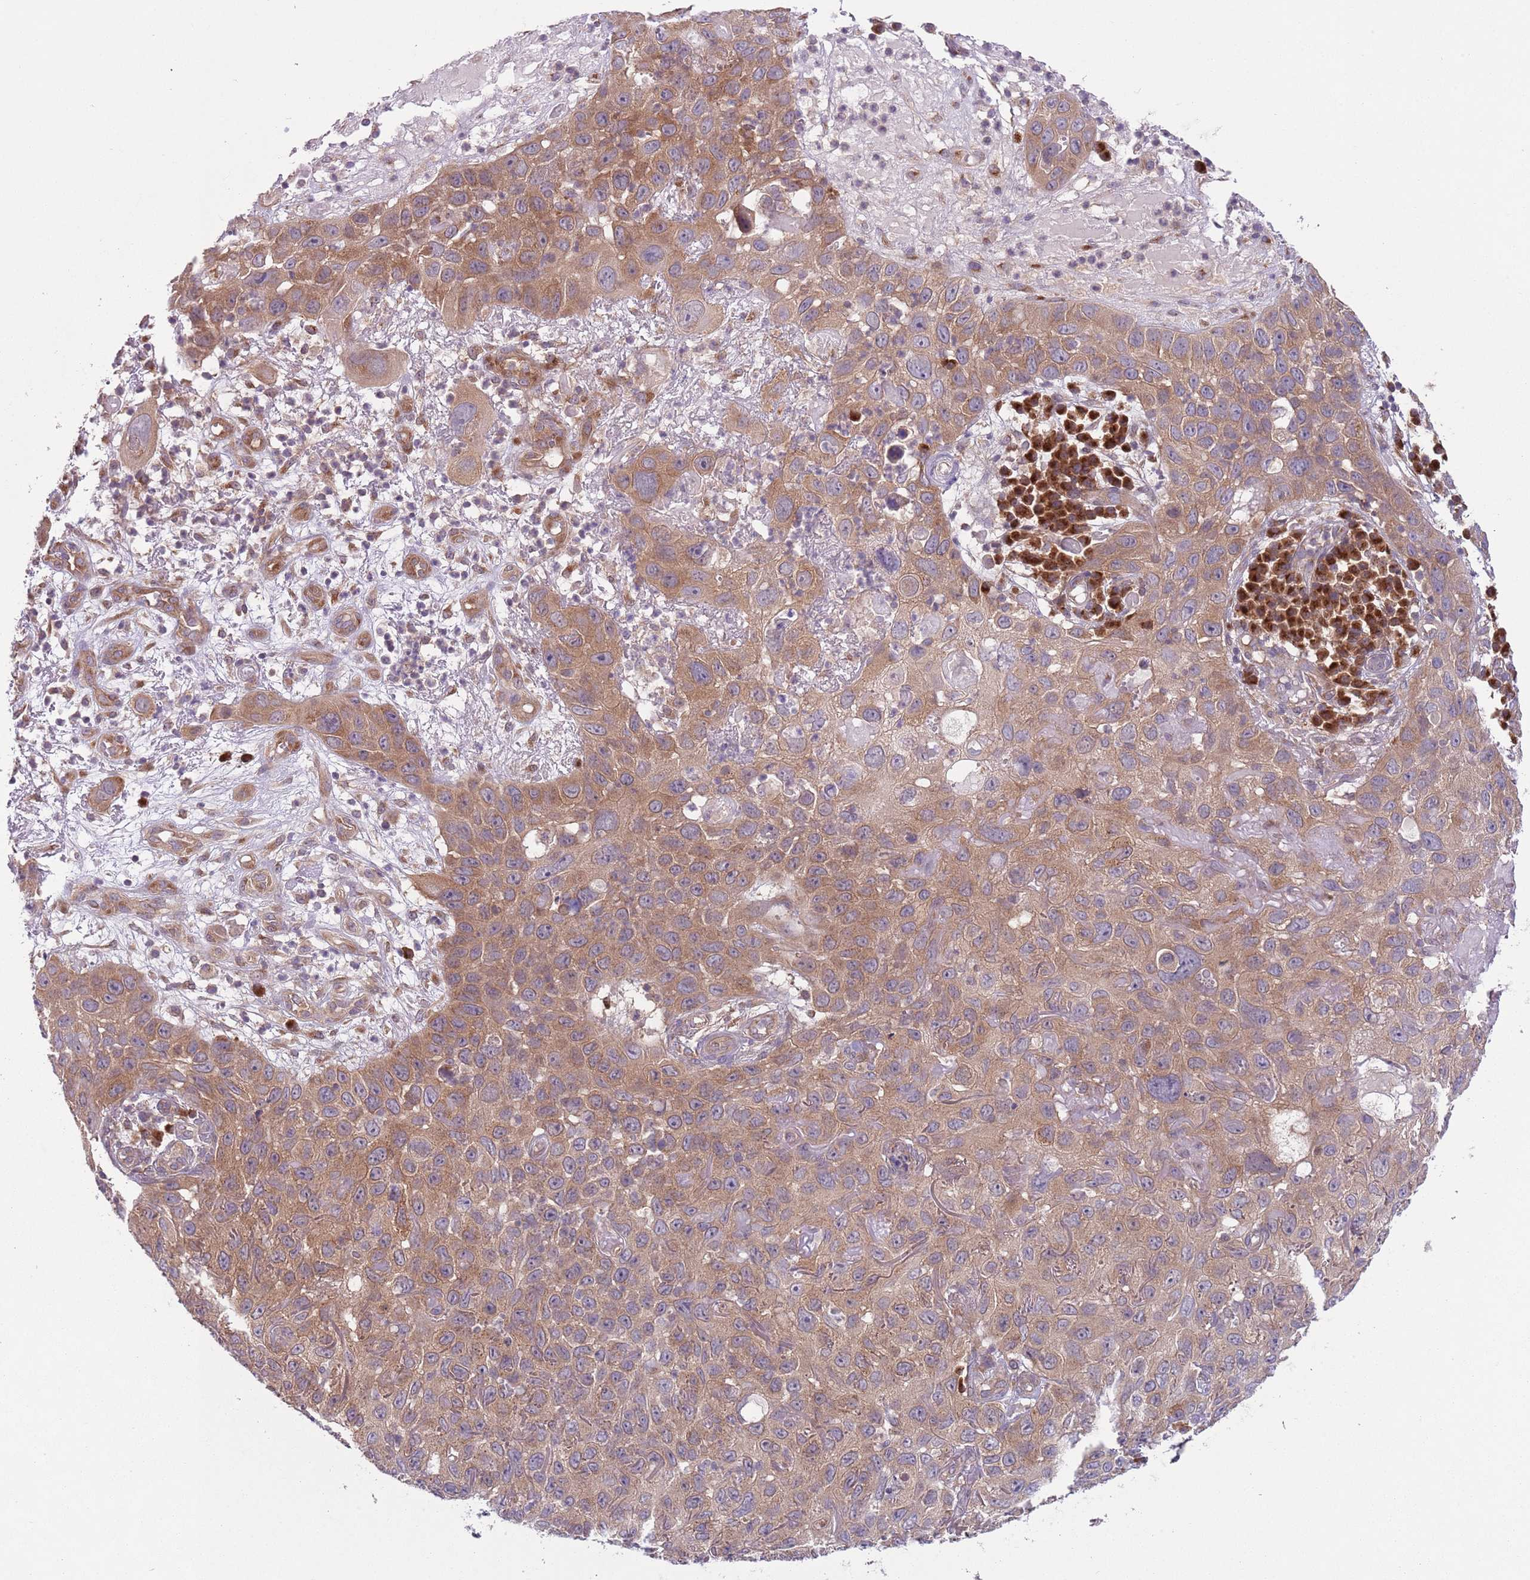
{"staining": {"intensity": "moderate", "quantity": ">75%", "location": "cytoplasmic/membranous"}, "tissue": "skin cancer", "cell_type": "Tumor cells", "image_type": "cancer", "snomed": [{"axis": "morphology", "description": "Squamous cell carcinoma in situ, NOS"}, {"axis": "morphology", "description": "Squamous cell carcinoma, NOS"}, {"axis": "topography", "description": "Skin"}], "caption": "Immunohistochemical staining of human skin cancer (squamous cell carcinoma in situ) reveals medium levels of moderate cytoplasmic/membranous protein expression in about >75% of tumor cells. The staining was performed using DAB to visualize the protein expression in brown, while the nuclei were stained in blue with hematoxylin (Magnification: 20x).", "gene": "COPE", "patient": {"sex": "male", "age": 93}}